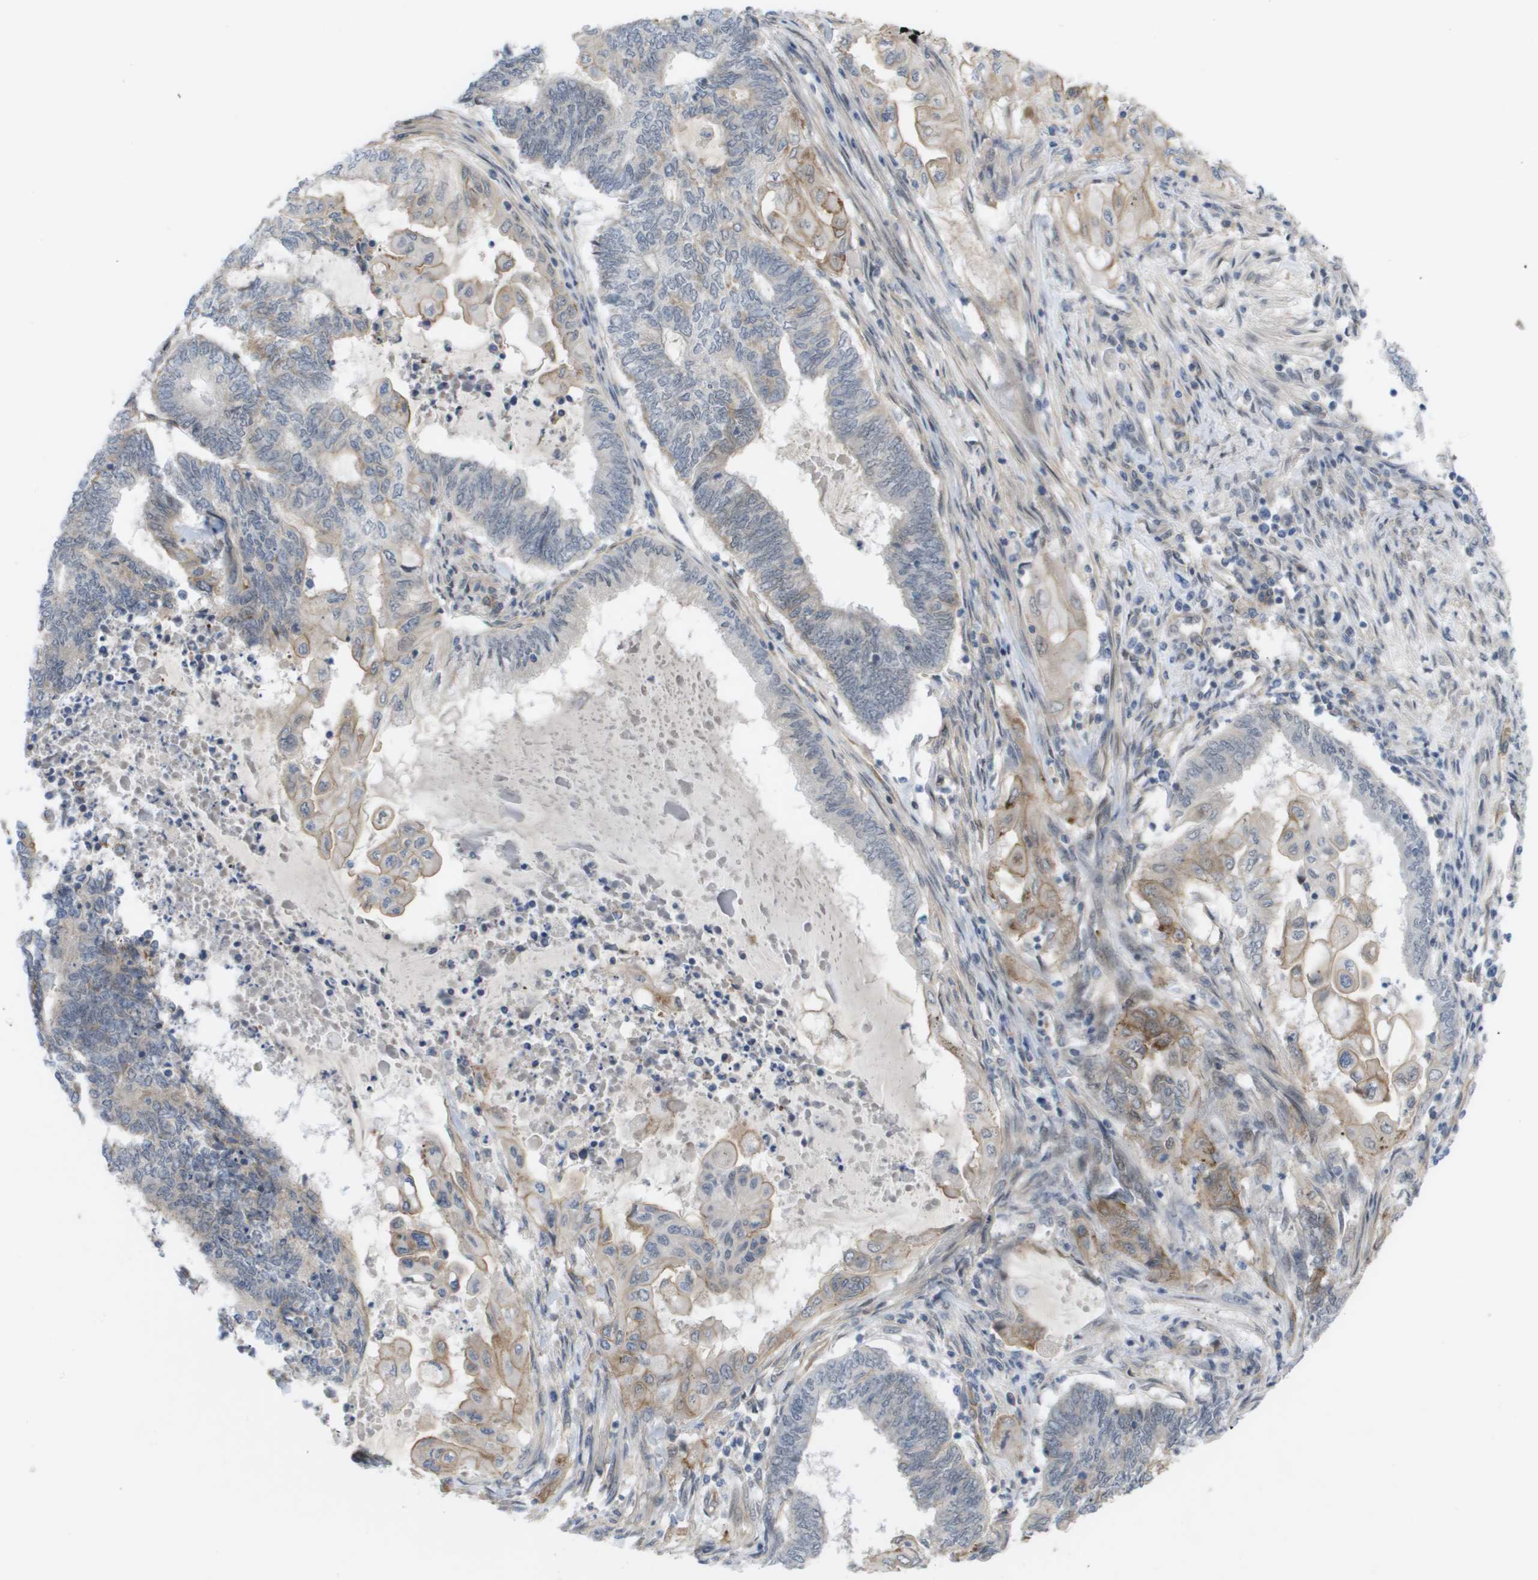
{"staining": {"intensity": "weak", "quantity": "<25%", "location": "cytoplasmic/membranous"}, "tissue": "endometrial cancer", "cell_type": "Tumor cells", "image_type": "cancer", "snomed": [{"axis": "morphology", "description": "Adenocarcinoma, NOS"}, {"axis": "topography", "description": "Uterus"}, {"axis": "topography", "description": "Endometrium"}], "caption": "IHC micrograph of neoplastic tissue: human adenocarcinoma (endometrial) stained with DAB demonstrates no significant protein staining in tumor cells. Brightfield microscopy of immunohistochemistry (IHC) stained with DAB (3,3'-diaminobenzidine) (brown) and hematoxylin (blue), captured at high magnification.", "gene": "MTARC2", "patient": {"sex": "female", "age": 70}}